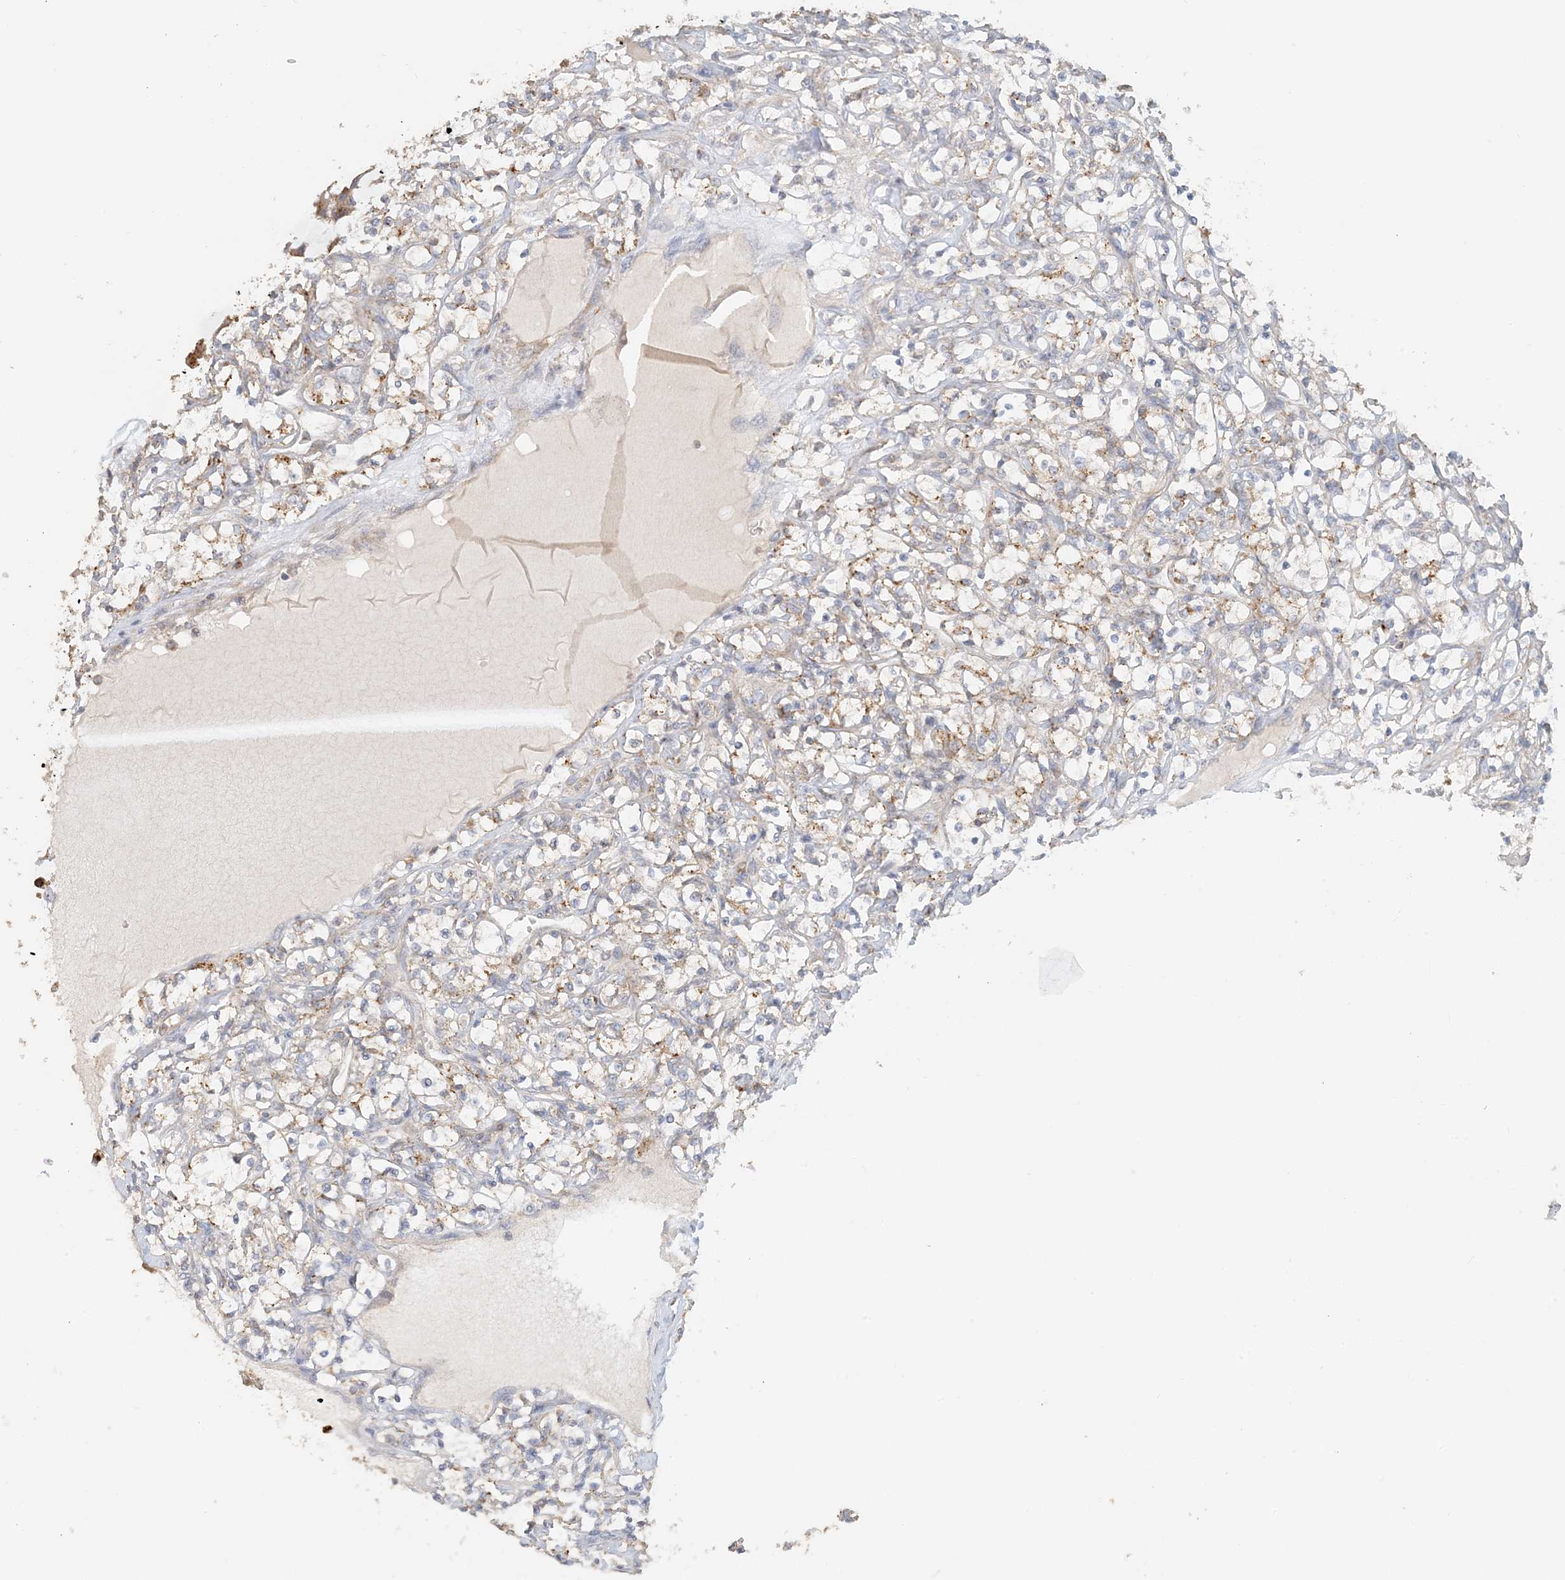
{"staining": {"intensity": "moderate", "quantity": "<25%", "location": "cytoplasmic/membranous"}, "tissue": "renal cancer", "cell_type": "Tumor cells", "image_type": "cancer", "snomed": [{"axis": "morphology", "description": "Adenocarcinoma, NOS"}, {"axis": "topography", "description": "Kidney"}], "caption": "Renal cancer tissue reveals moderate cytoplasmic/membranous positivity in about <25% of tumor cells, visualized by immunohistochemistry.", "gene": "SPPL2A", "patient": {"sex": "female", "age": 69}}